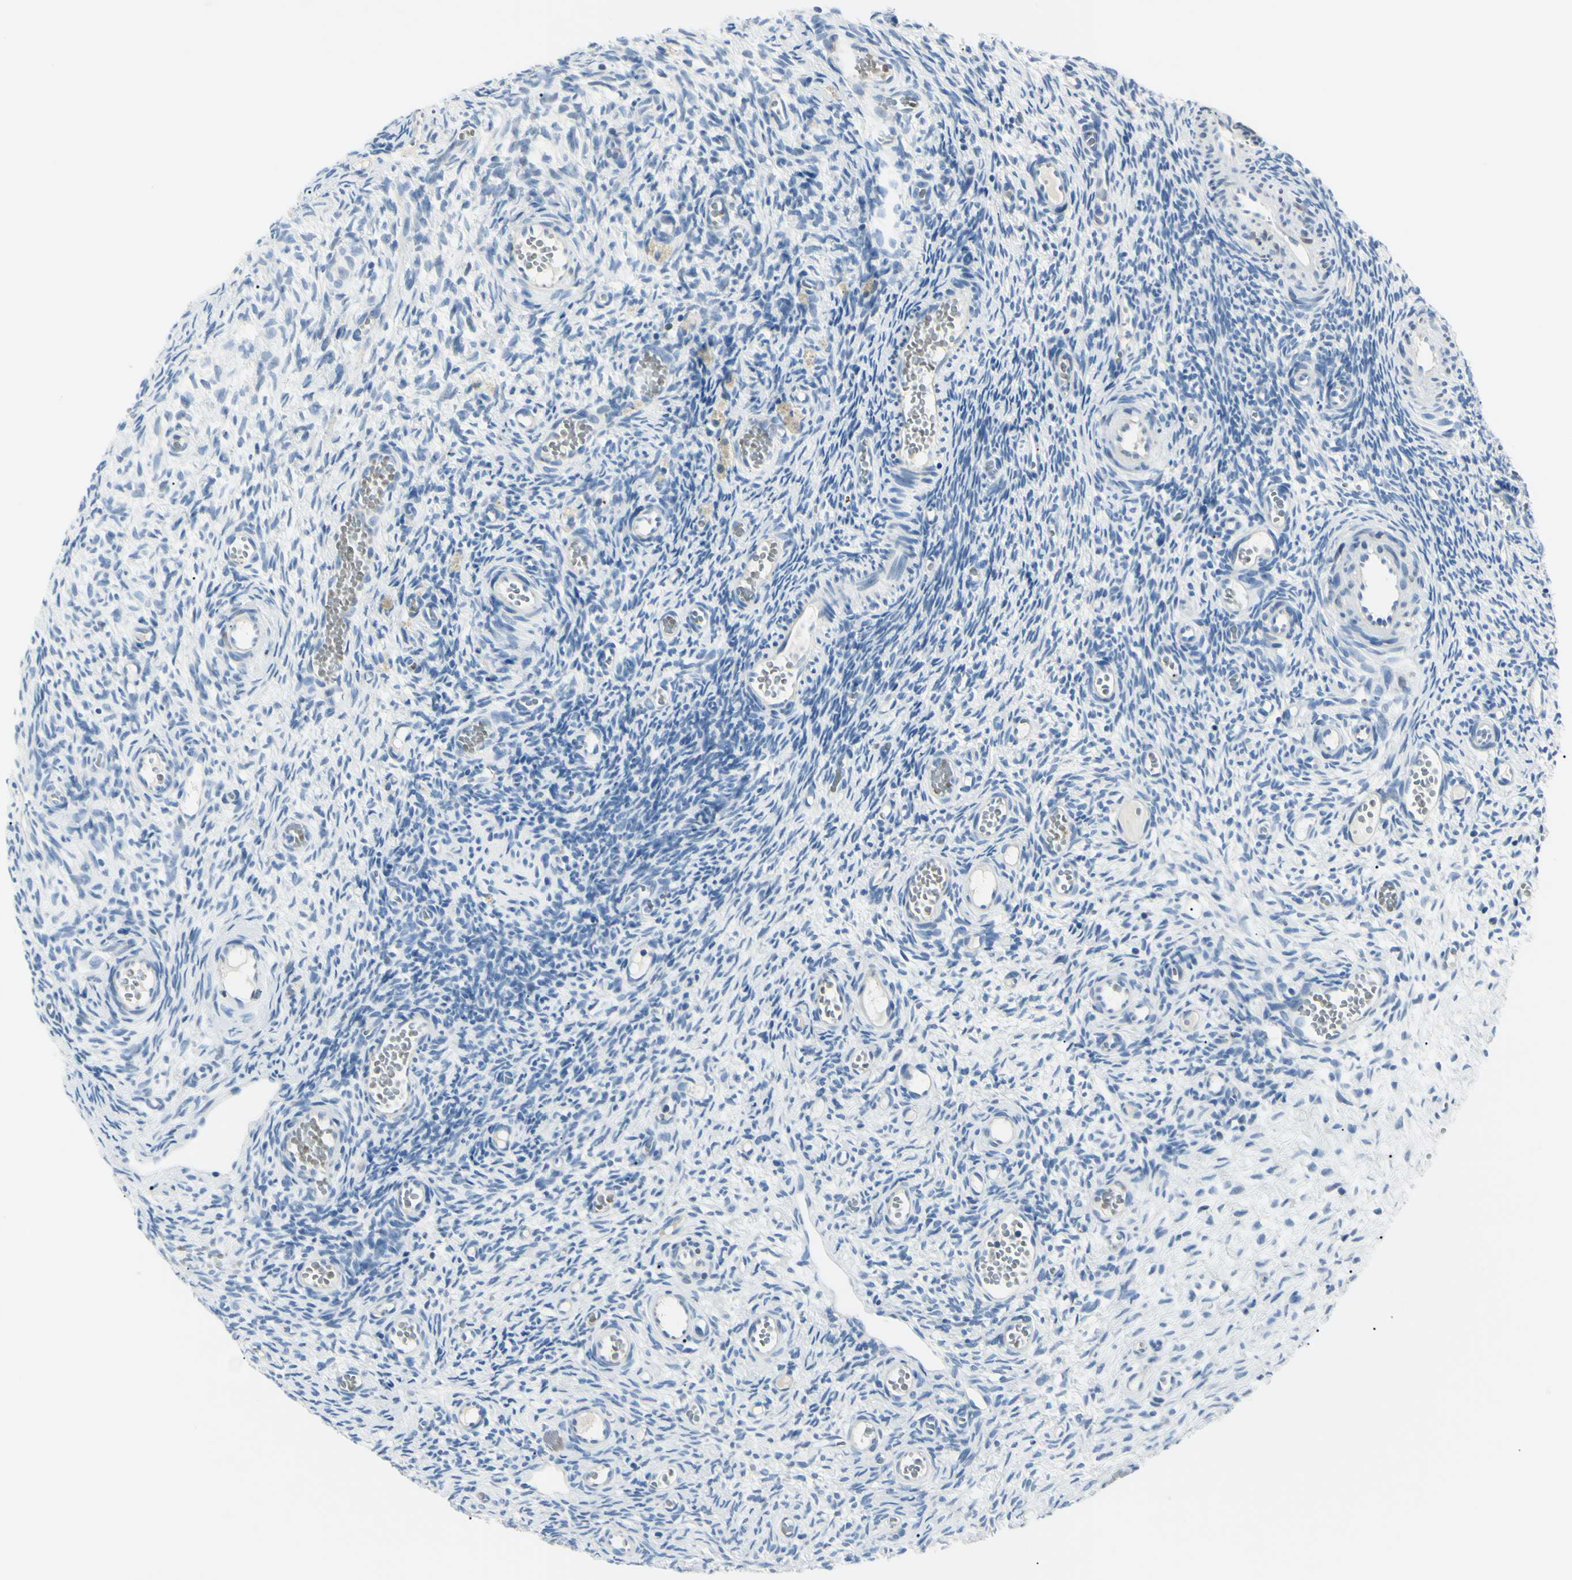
{"staining": {"intensity": "negative", "quantity": "none", "location": "none"}, "tissue": "ovary", "cell_type": "Ovarian stroma cells", "image_type": "normal", "snomed": [{"axis": "morphology", "description": "Normal tissue, NOS"}, {"axis": "topography", "description": "Ovary"}], "caption": "IHC image of normal ovary: ovary stained with DAB shows no significant protein positivity in ovarian stroma cells.", "gene": "CA2", "patient": {"sex": "female", "age": 35}}